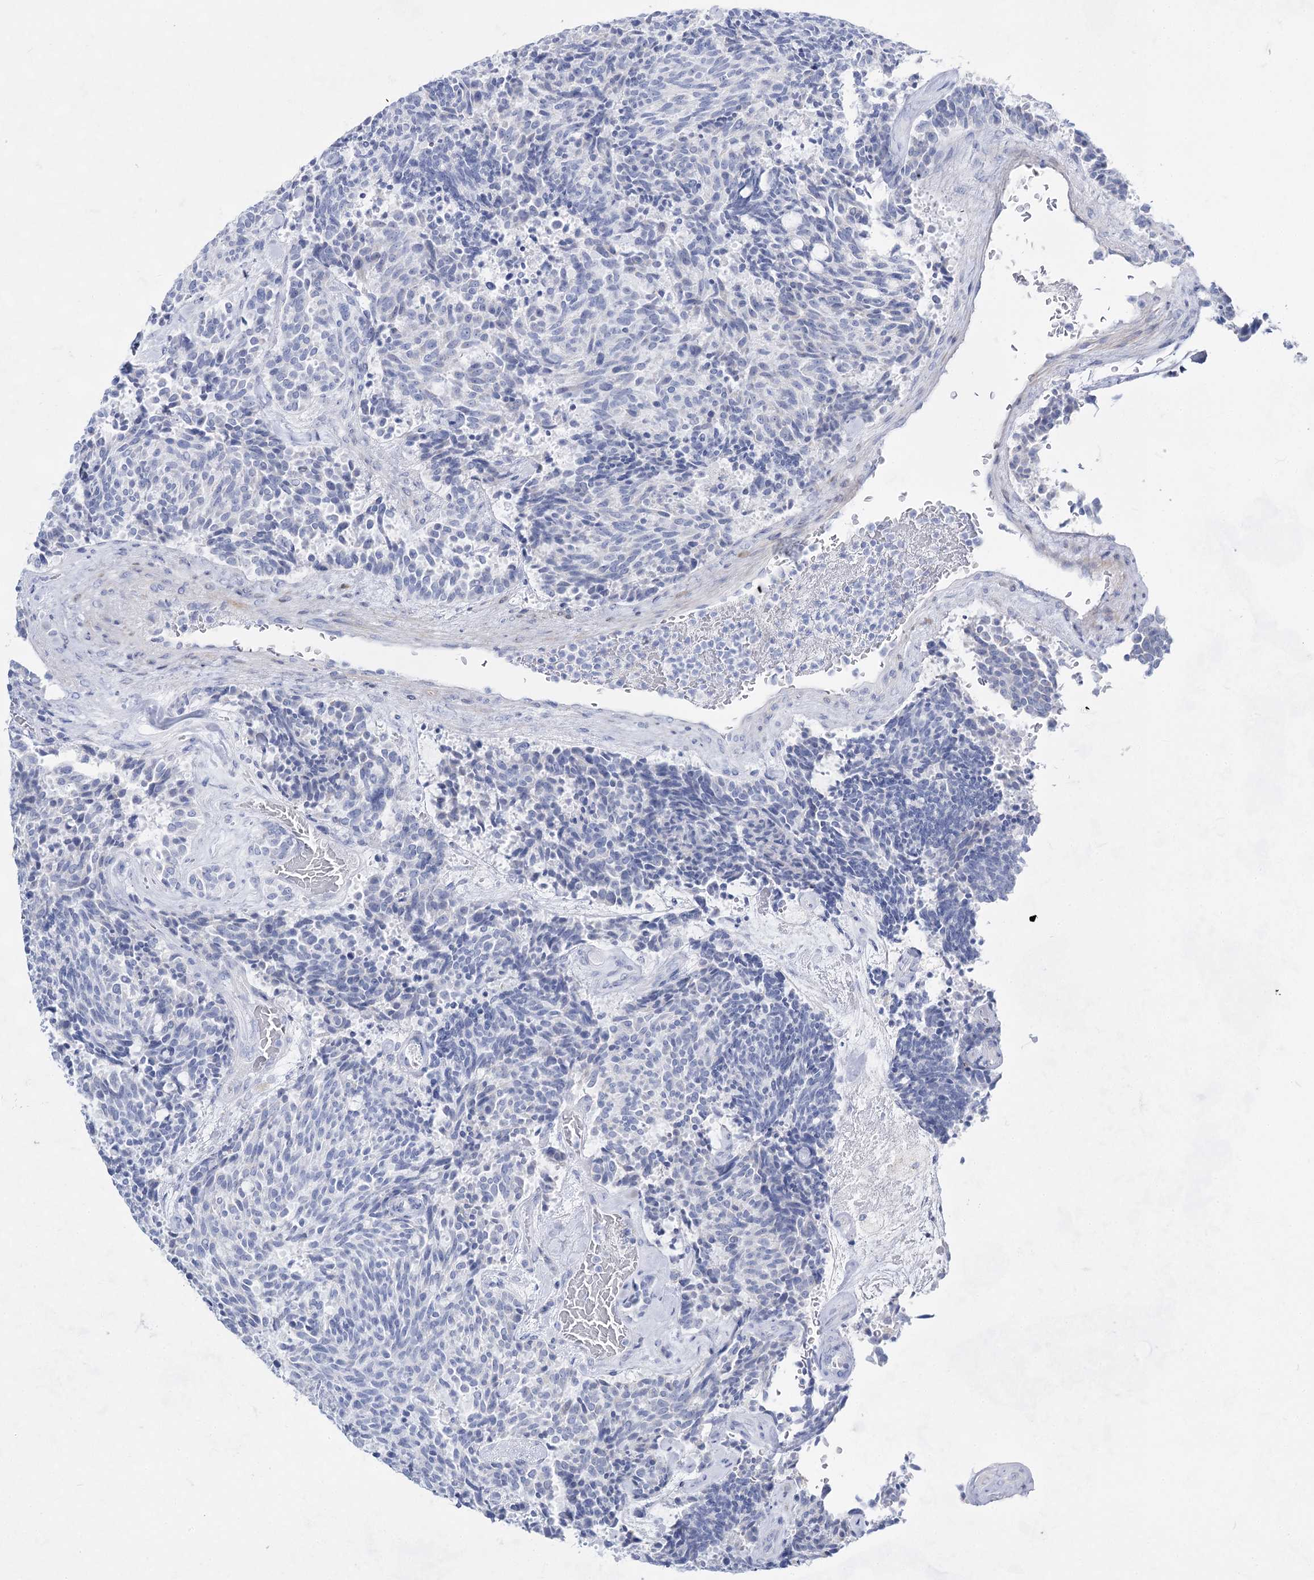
{"staining": {"intensity": "negative", "quantity": "none", "location": "none"}, "tissue": "carcinoid", "cell_type": "Tumor cells", "image_type": "cancer", "snomed": [{"axis": "morphology", "description": "Carcinoid, malignant, NOS"}, {"axis": "topography", "description": "Pancreas"}], "caption": "Tumor cells are negative for protein expression in human carcinoid. Brightfield microscopy of immunohistochemistry (IHC) stained with DAB (brown) and hematoxylin (blue), captured at high magnification.", "gene": "ACRV1", "patient": {"sex": "female", "age": 54}}